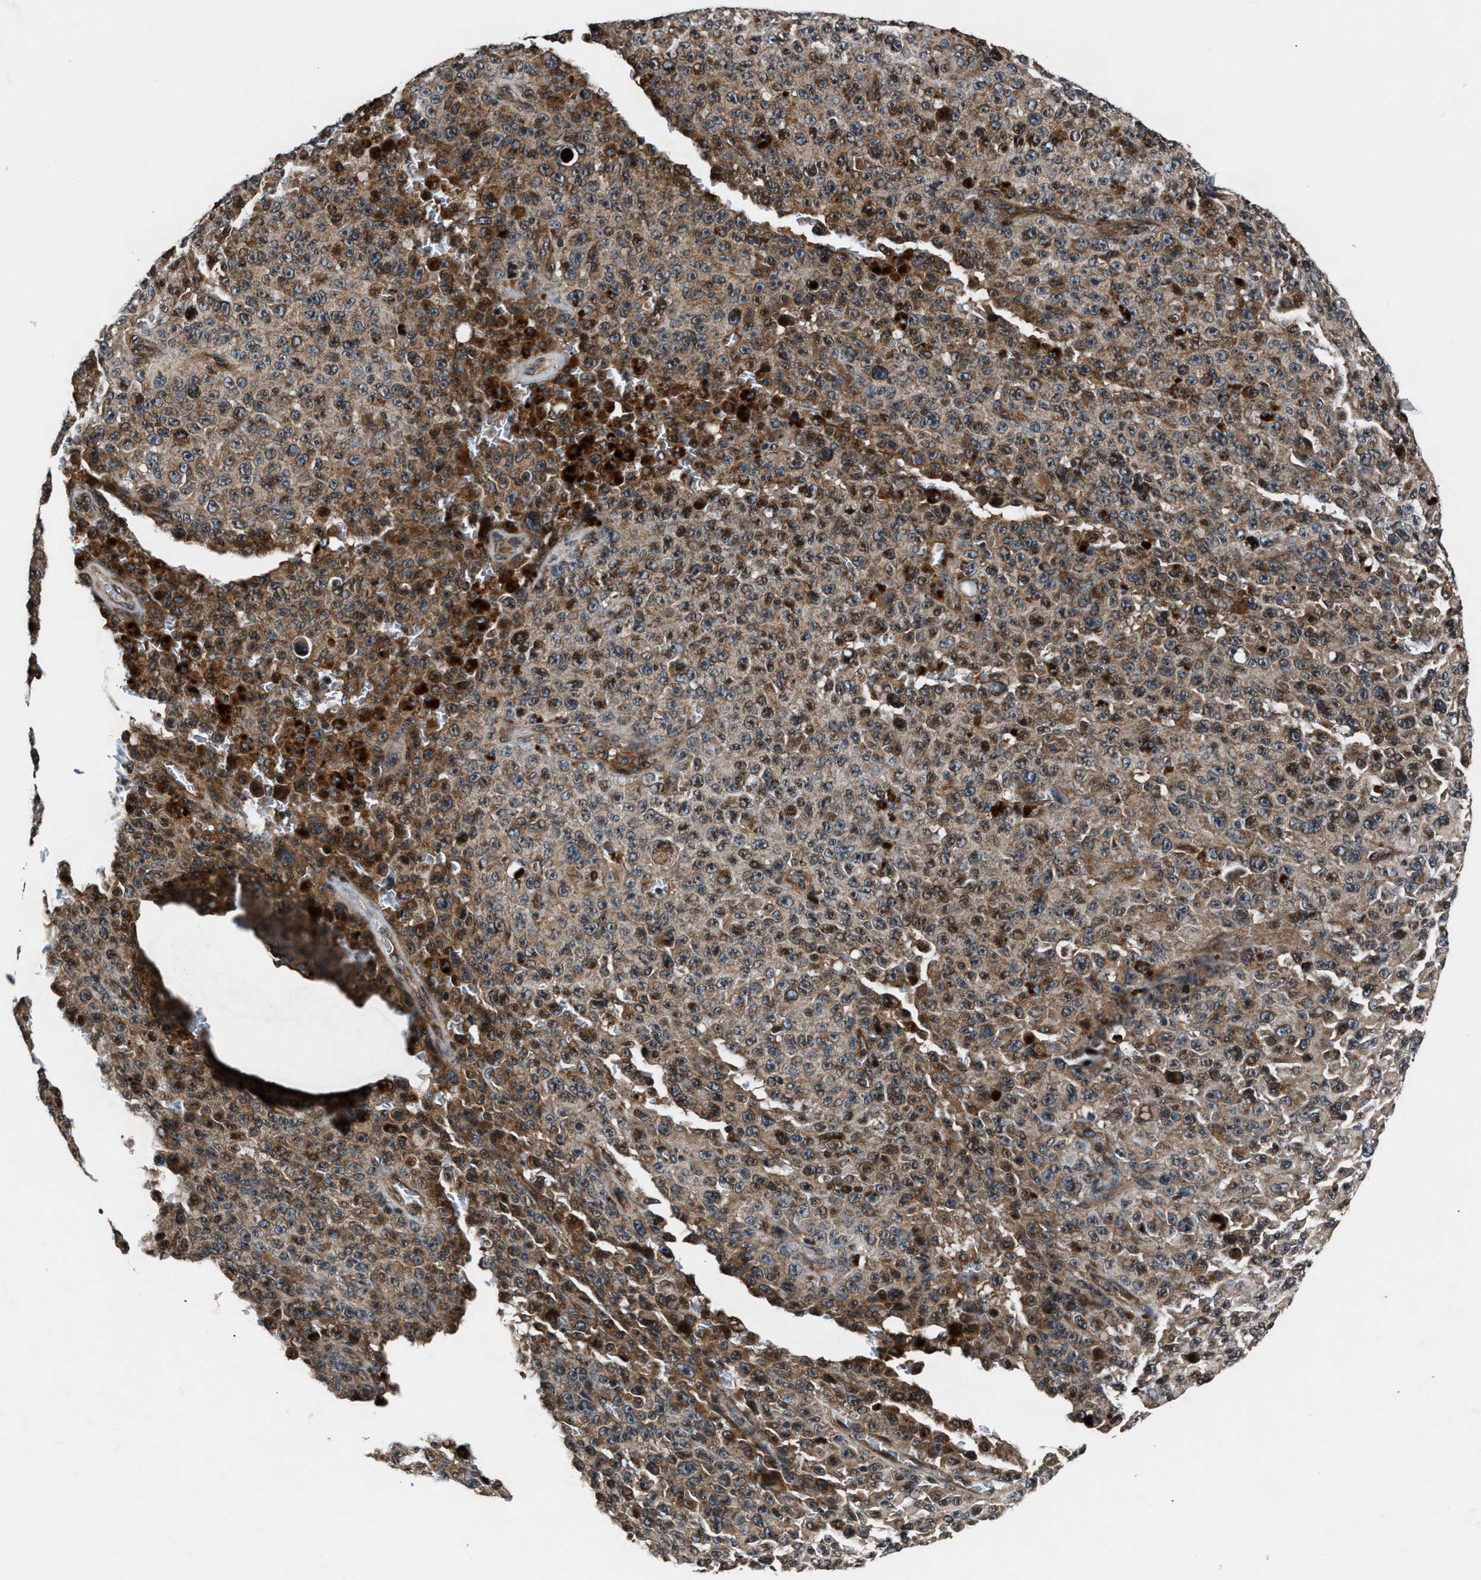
{"staining": {"intensity": "moderate", "quantity": "25%-75%", "location": "cytoplasmic/membranous,nuclear"}, "tissue": "melanoma", "cell_type": "Tumor cells", "image_type": "cancer", "snomed": [{"axis": "morphology", "description": "Malignant melanoma, NOS"}, {"axis": "topography", "description": "Skin"}], "caption": "The histopathology image shows a brown stain indicating the presence of a protein in the cytoplasmic/membranous and nuclear of tumor cells in malignant melanoma.", "gene": "DYNC2I1", "patient": {"sex": "female", "age": 82}}